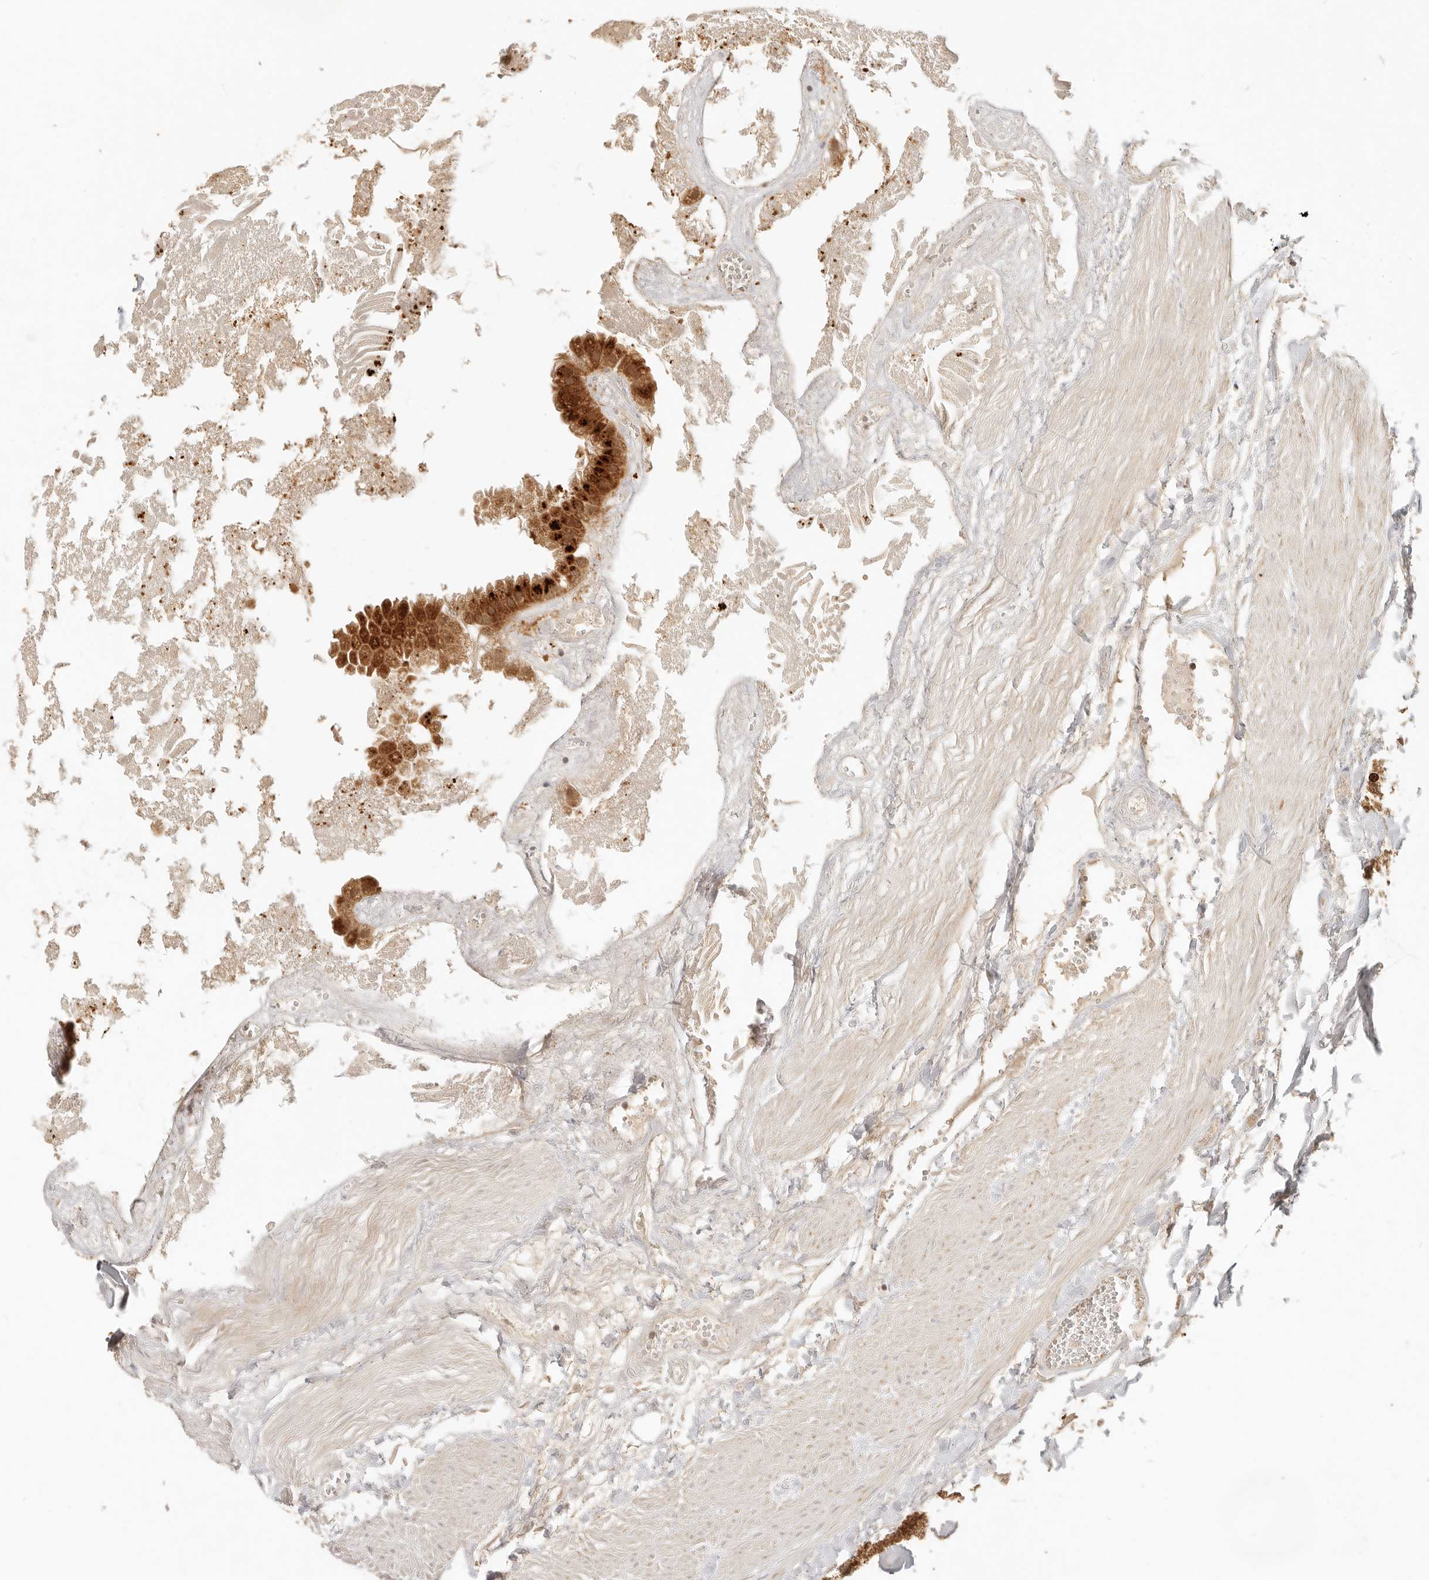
{"staining": {"intensity": "strong", "quantity": ">75%", "location": "cytoplasmic/membranous,nuclear"}, "tissue": "gallbladder", "cell_type": "Glandular cells", "image_type": "normal", "snomed": [{"axis": "morphology", "description": "Normal tissue, NOS"}, {"axis": "topography", "description": "Gallbladder"}], "caption": "Immunohistochemical staining of normal gallbladder shows strong cytoplasmic/membranous,nuclear protein positivity in about >75% of glandular cells.", "gene": "INTS11", "patient": {"sex": "male", "age": 55}}